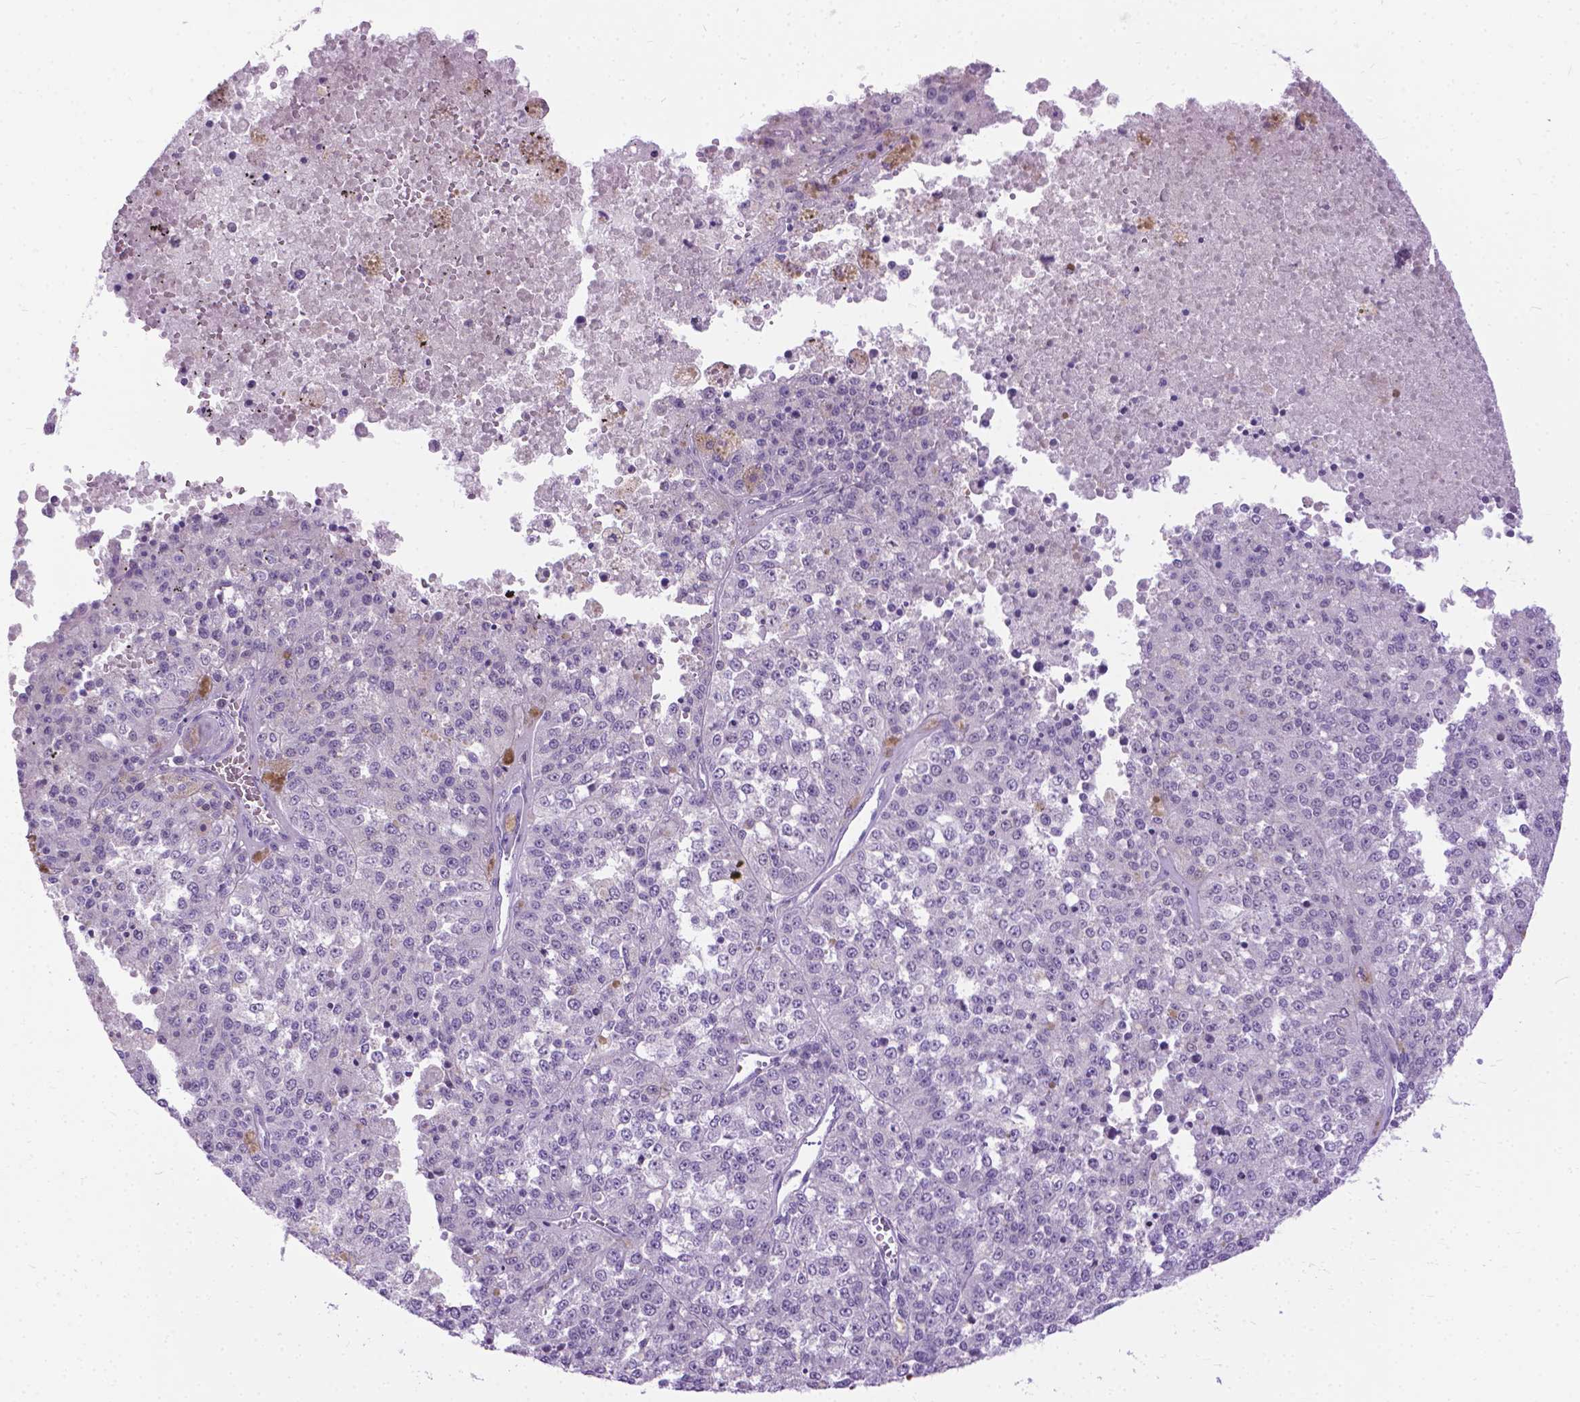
{"staining": {"intensity": "negative", "quantity": "none", "location": "none"}, "tissue": "melanoma", "cell_type": "Tumor cells", "image_type": "cancer", "snomed": [{"axis": "morphology", "description": "Malignant melanoma, Metastatic site"}, {"axis": "topography", "description": "Lymph node"}], "caption": "An immunohistochemistry image of malignant melanoma (metastatic site) is shown. There is no staining in tumor cells of malignant melanoma (metastatic site).", "gene": "APCDD1L", "patient": {"sex": "female", "age": 64}}